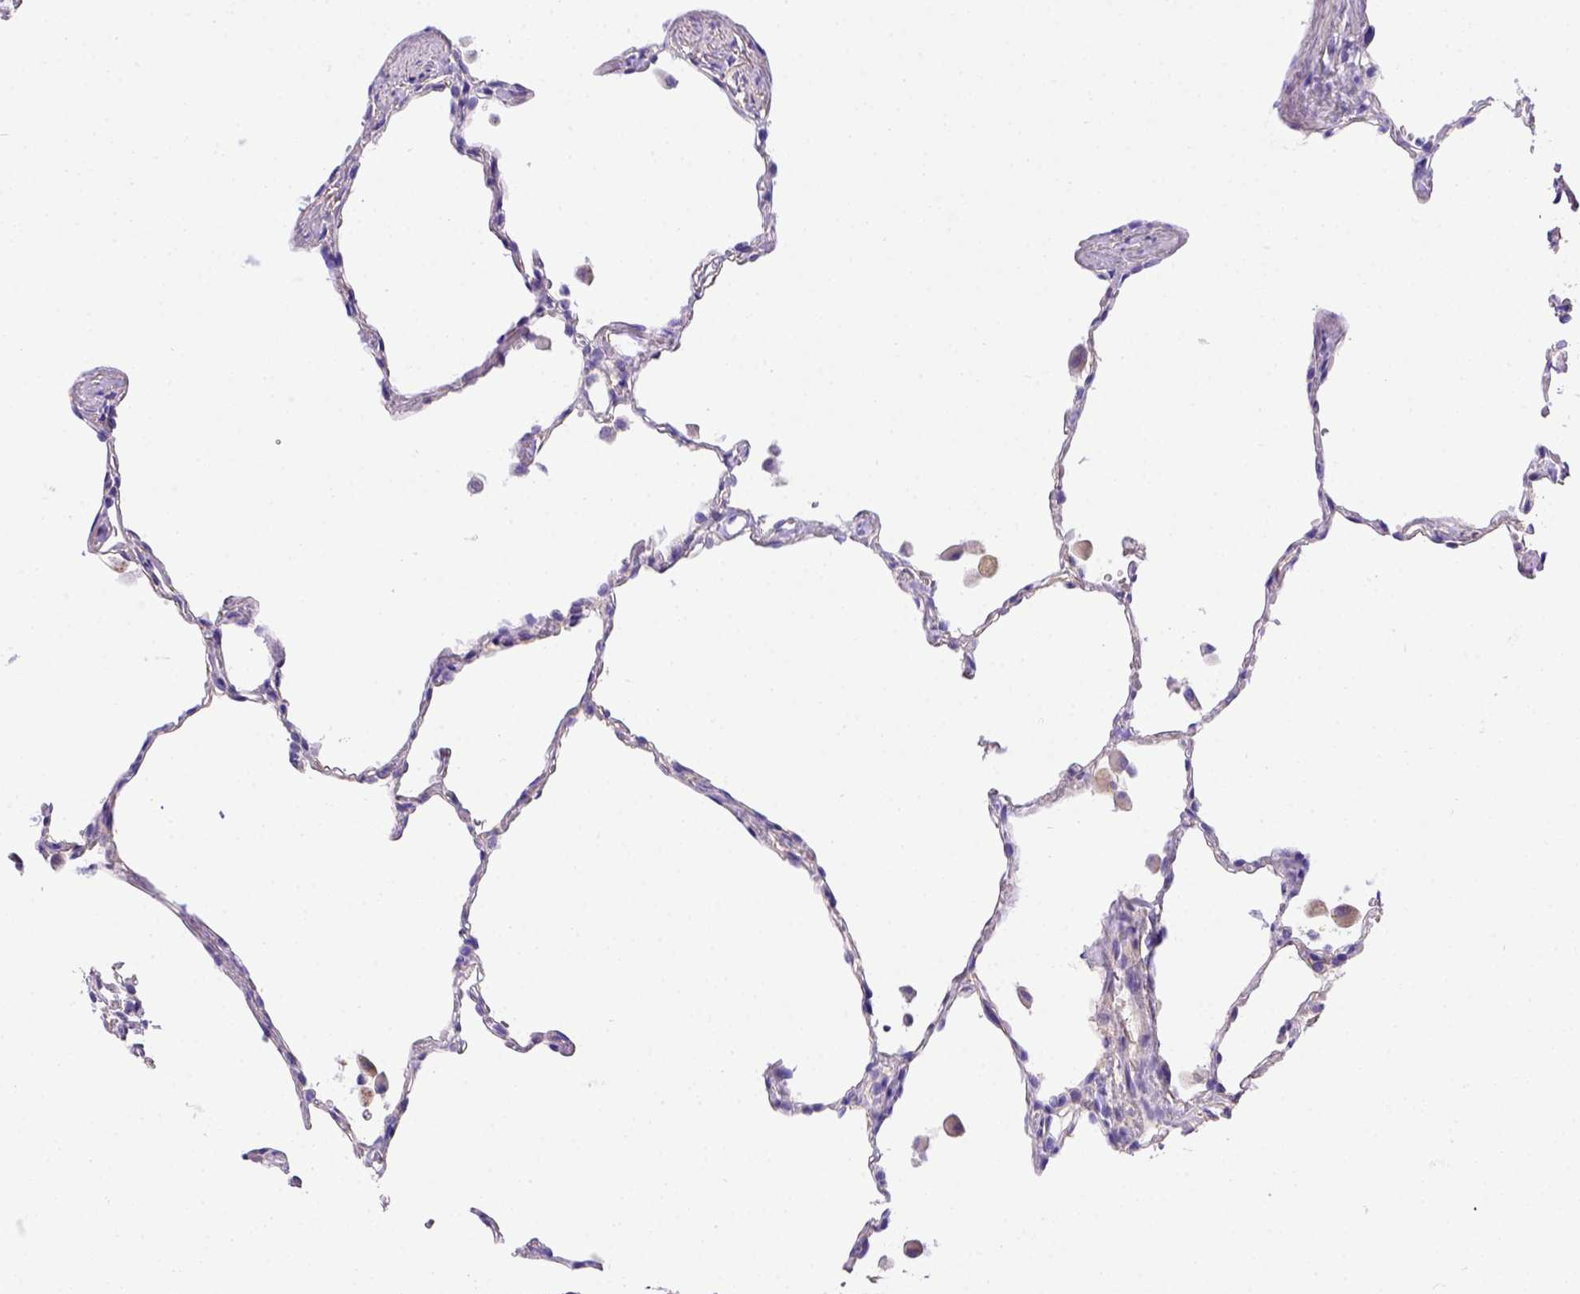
{"staining": {"intensity": "negative", "quantity": "none", "location": "none"}, "tissue": "lung", "cell_type": "Alveolar cells", "image_type": "normal", "snomed": [{"axis": "morphology", "description": "Normal tissue, NOS"}, {"axis": "topography", "description": "Lung"}], "caption": "There is no significant staining in alveolar cells of lung. Brightfield microscopy of immunohistochemistry stained with DAB (3,3'-diaminobenzidine) (brown) and hematoxylin (blue), captured at high magnification.", "gene": "LRRC18", "patient": {"sex": "female", "age": 47}}